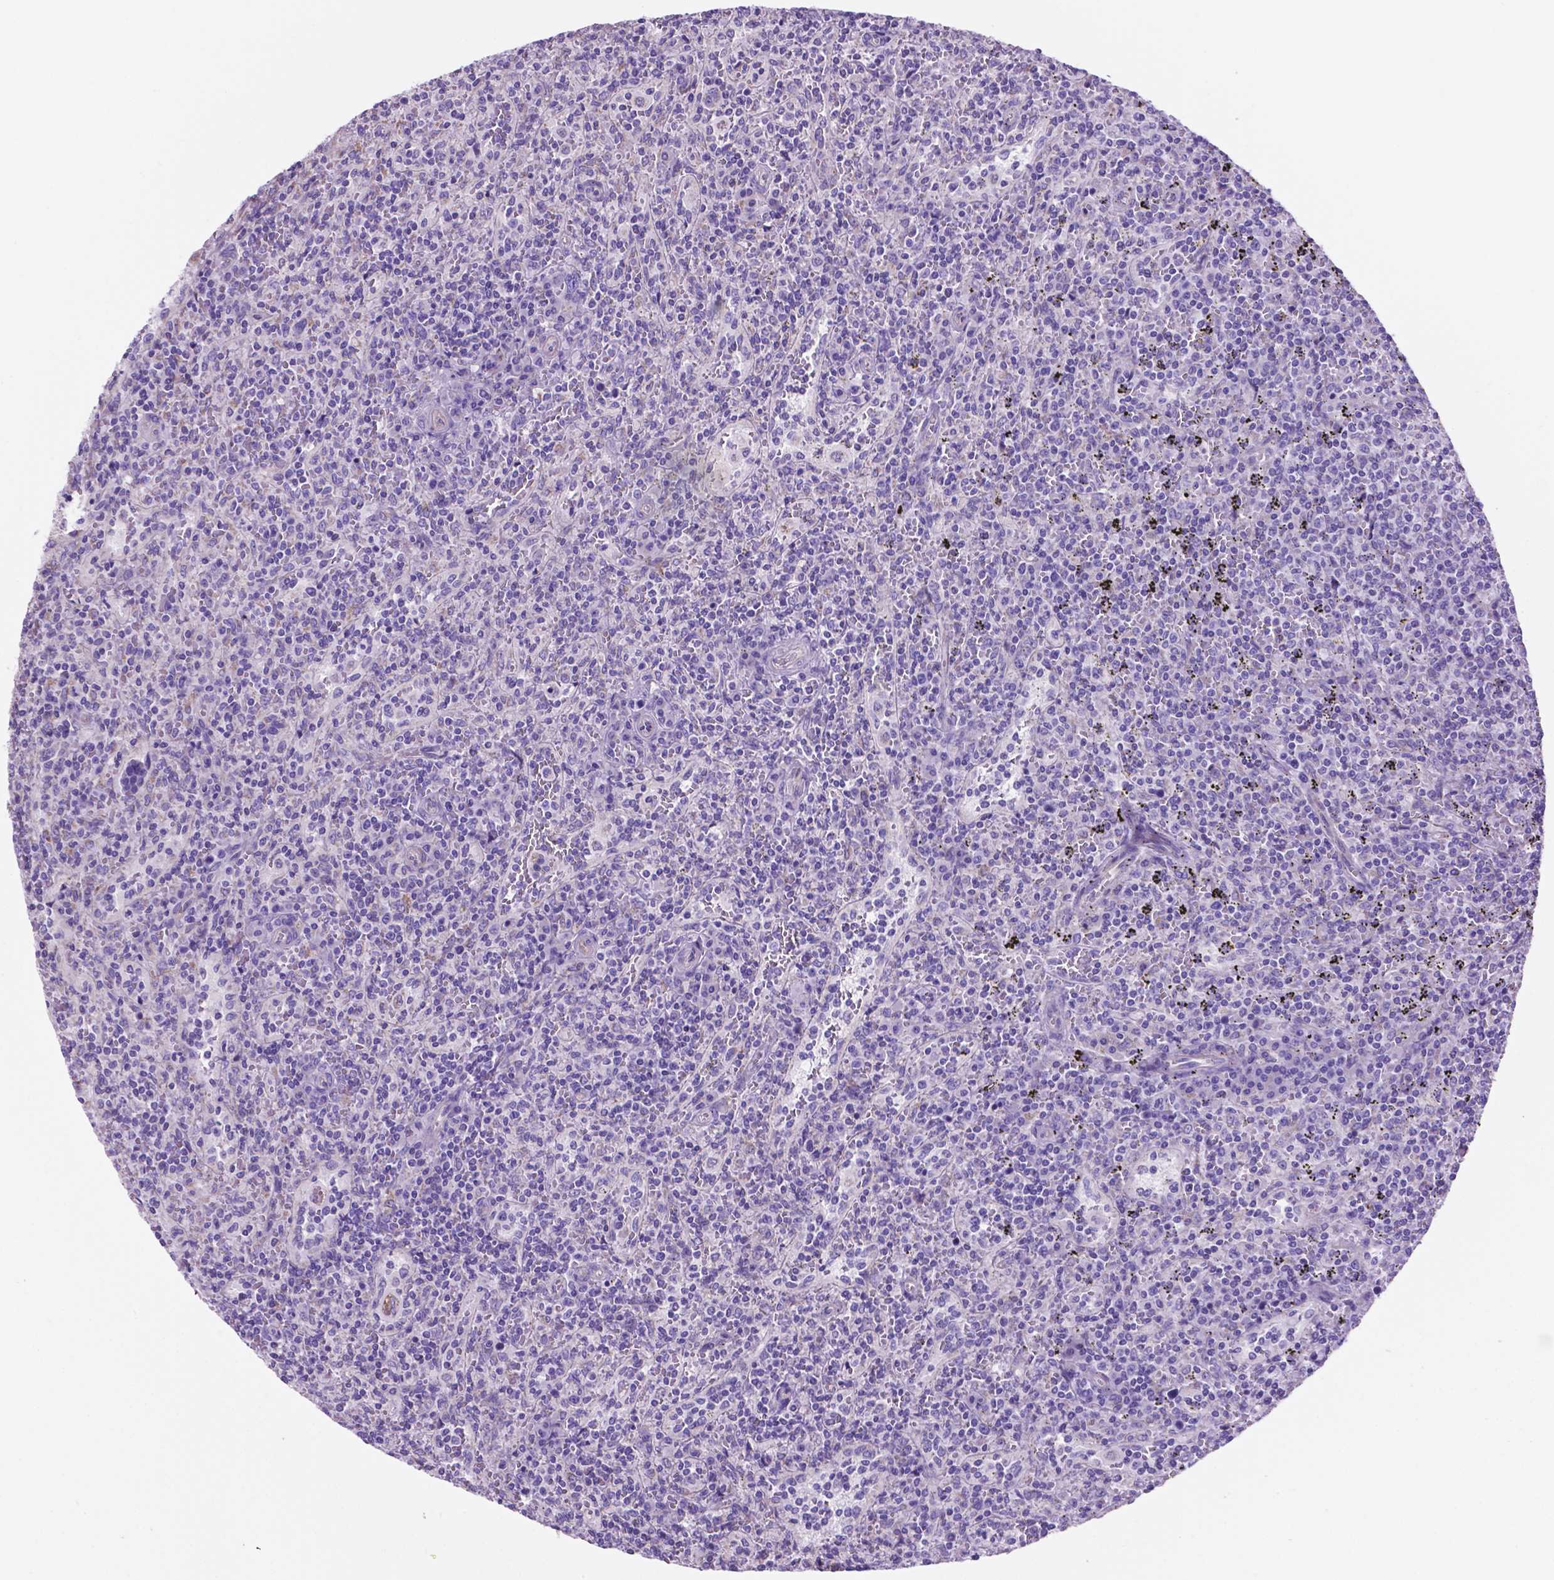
{"staining": {"intensity": "negative", "quantity": "none", "location": "none"}, "tissue": "lymphoma", "cell_type": "Tumor cells", "image_type": "cancer", "snomed": [{"axis": "morphology", "description": "Malignant lymphoma, non-Hodgkin's type, Low grade"}, {"axis": "topography", "description": "Spleen"}], "caption": "DAB immunohistochemical staining of low-grade malignant lymphoma, non-Hodgkin's type reveals no significant staining in tumor cells.", "gene": "TMEM121B", "patient": {"sex": "male", "age": 62}}